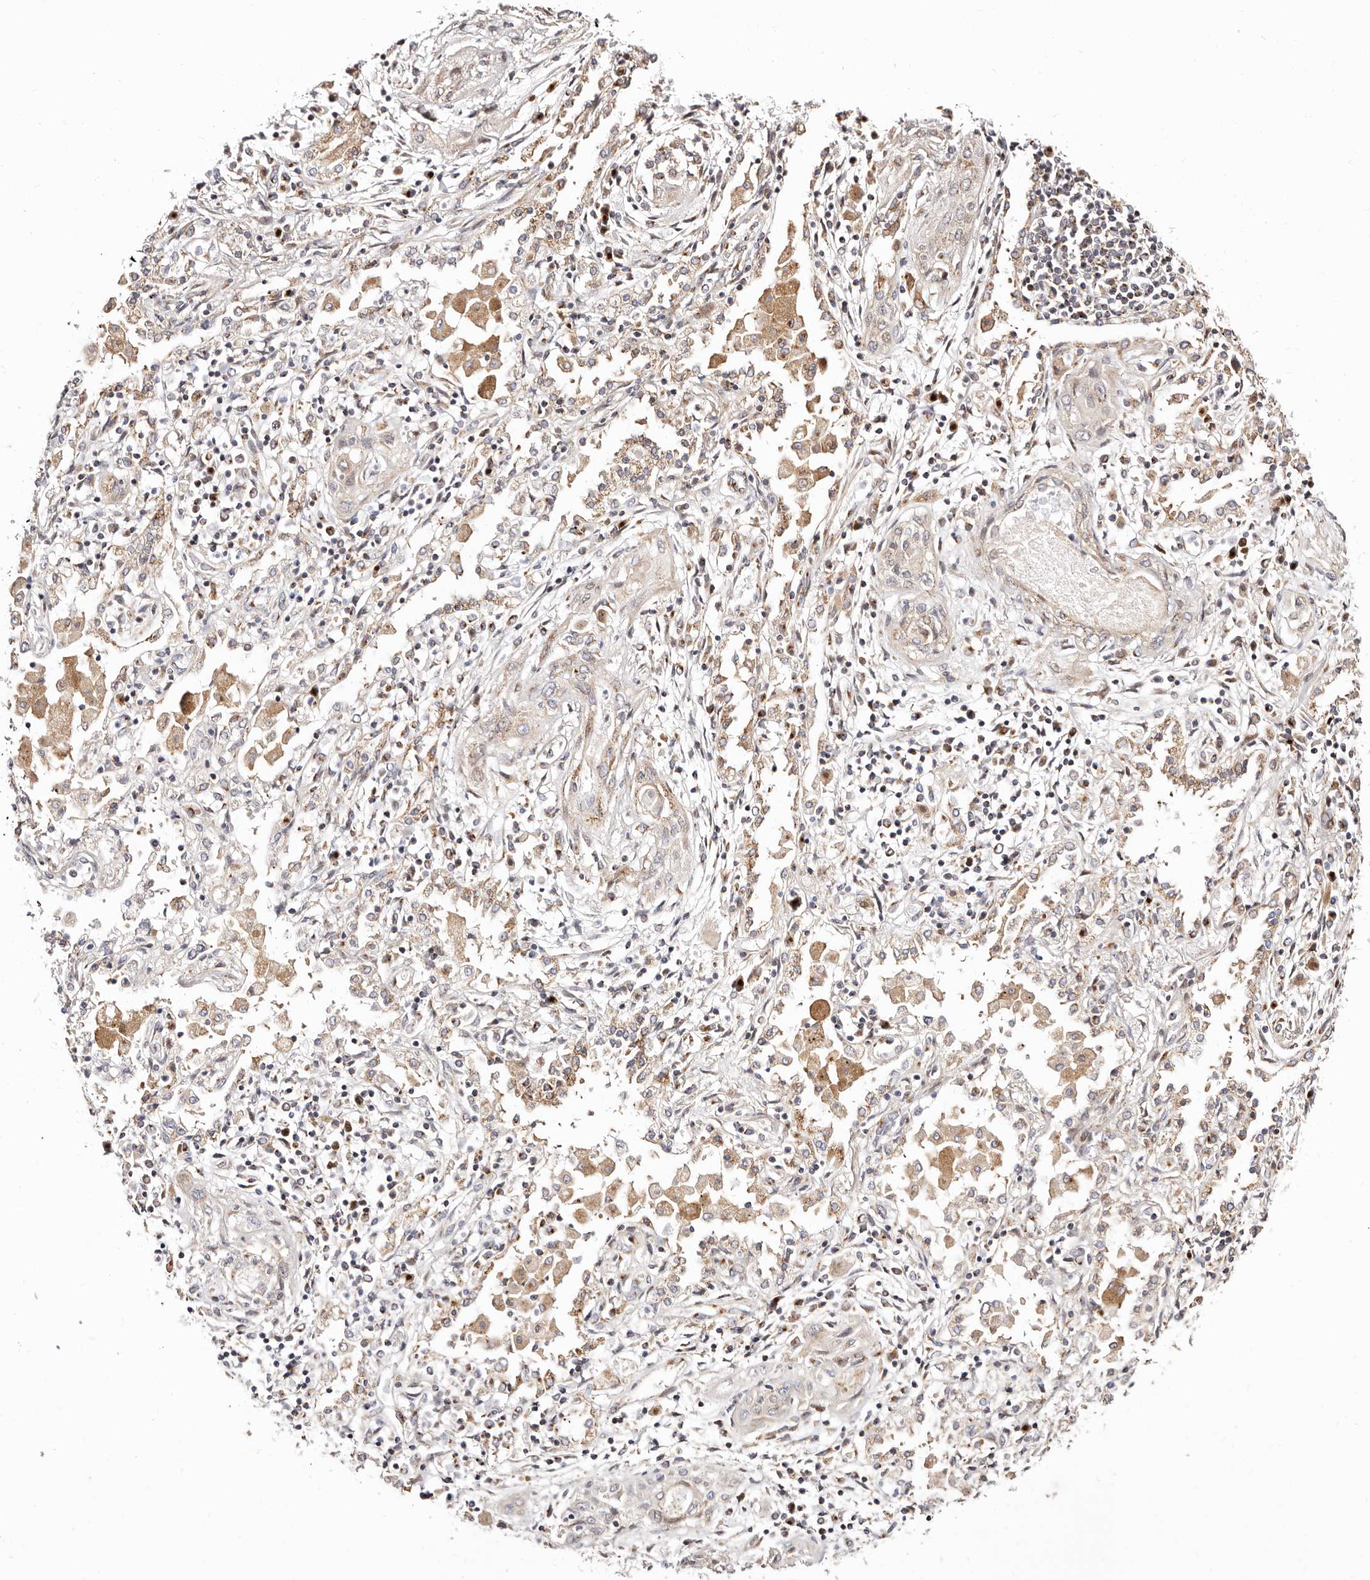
{"staining": {"intensity": "negative", "quantity": "none", "location": "none"}, "tissue": "lung cancer", "cell_type": "Tumor cells", "image_type": "cancer", "snomed": [{"axis": "morphology", "description": "Squamous cell carcinoma, NOS"}, {"axis": "topography", "description": "Lung"}], "caption": "There is no significant positivity in tumor cells of lung cancer (squamous cell carcinoma).", "gene": "MAPK6", "patient": {"sex": "female", "age": 47}}